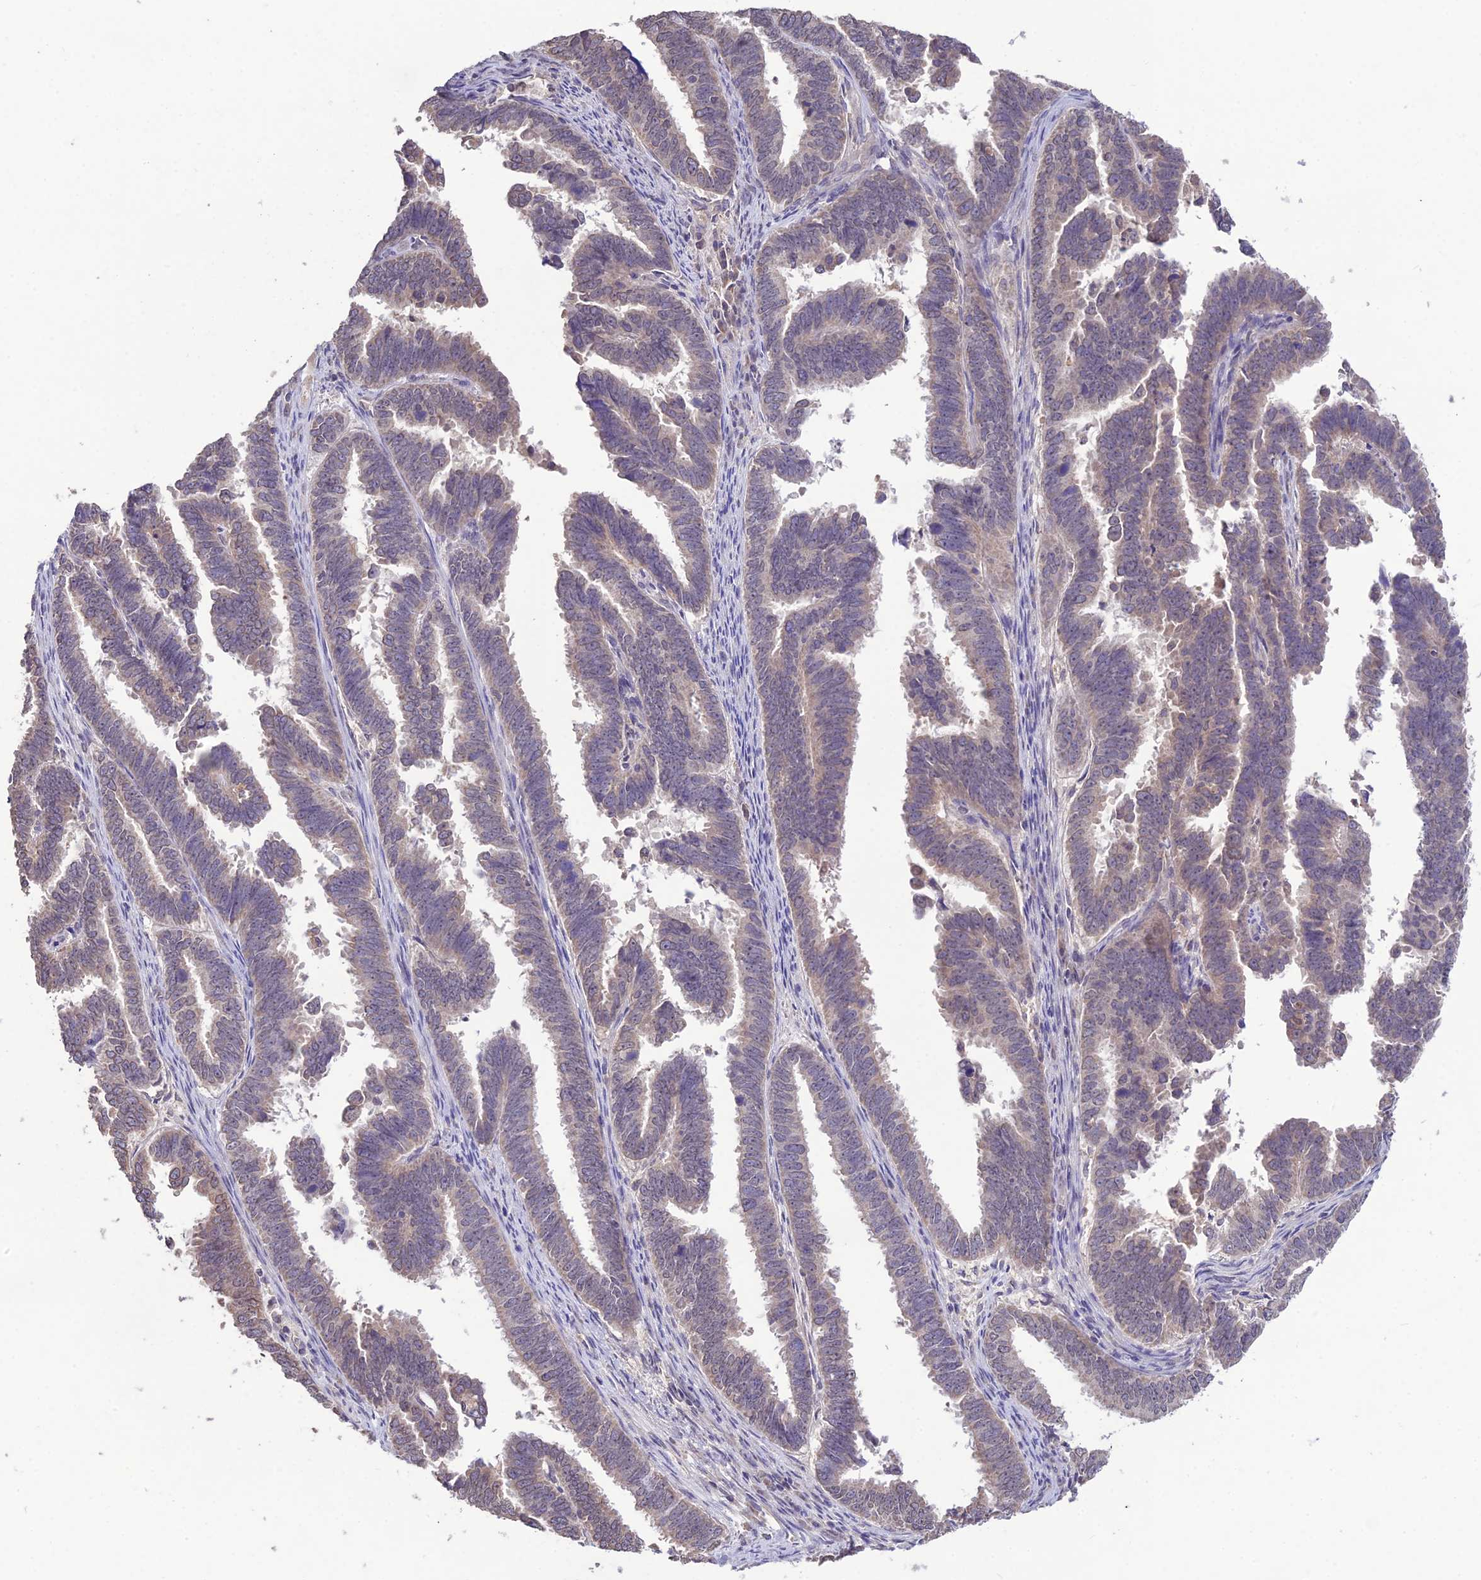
{"staining": {"intensity": "weak", "quantity": "25%-75%", "location": "cytoplasmic/membranous"}, "tissue": "endometrial cancer", "cell_type": "Tumor cells", "image_type": "cancer", "snomed": [{"axis": "morphology", "description": "Adenocarcinoma, NOS"}, {"axis": "topography", "description": "Endometrium"}], "caption": "Protein expression analysis of endometrial cancer displays weak cytoplasmic/membranous staining in approximately 25%-75% of tumor cells.", "gene": "PGK1", "patient": {"sex": "female", "age": 75}}